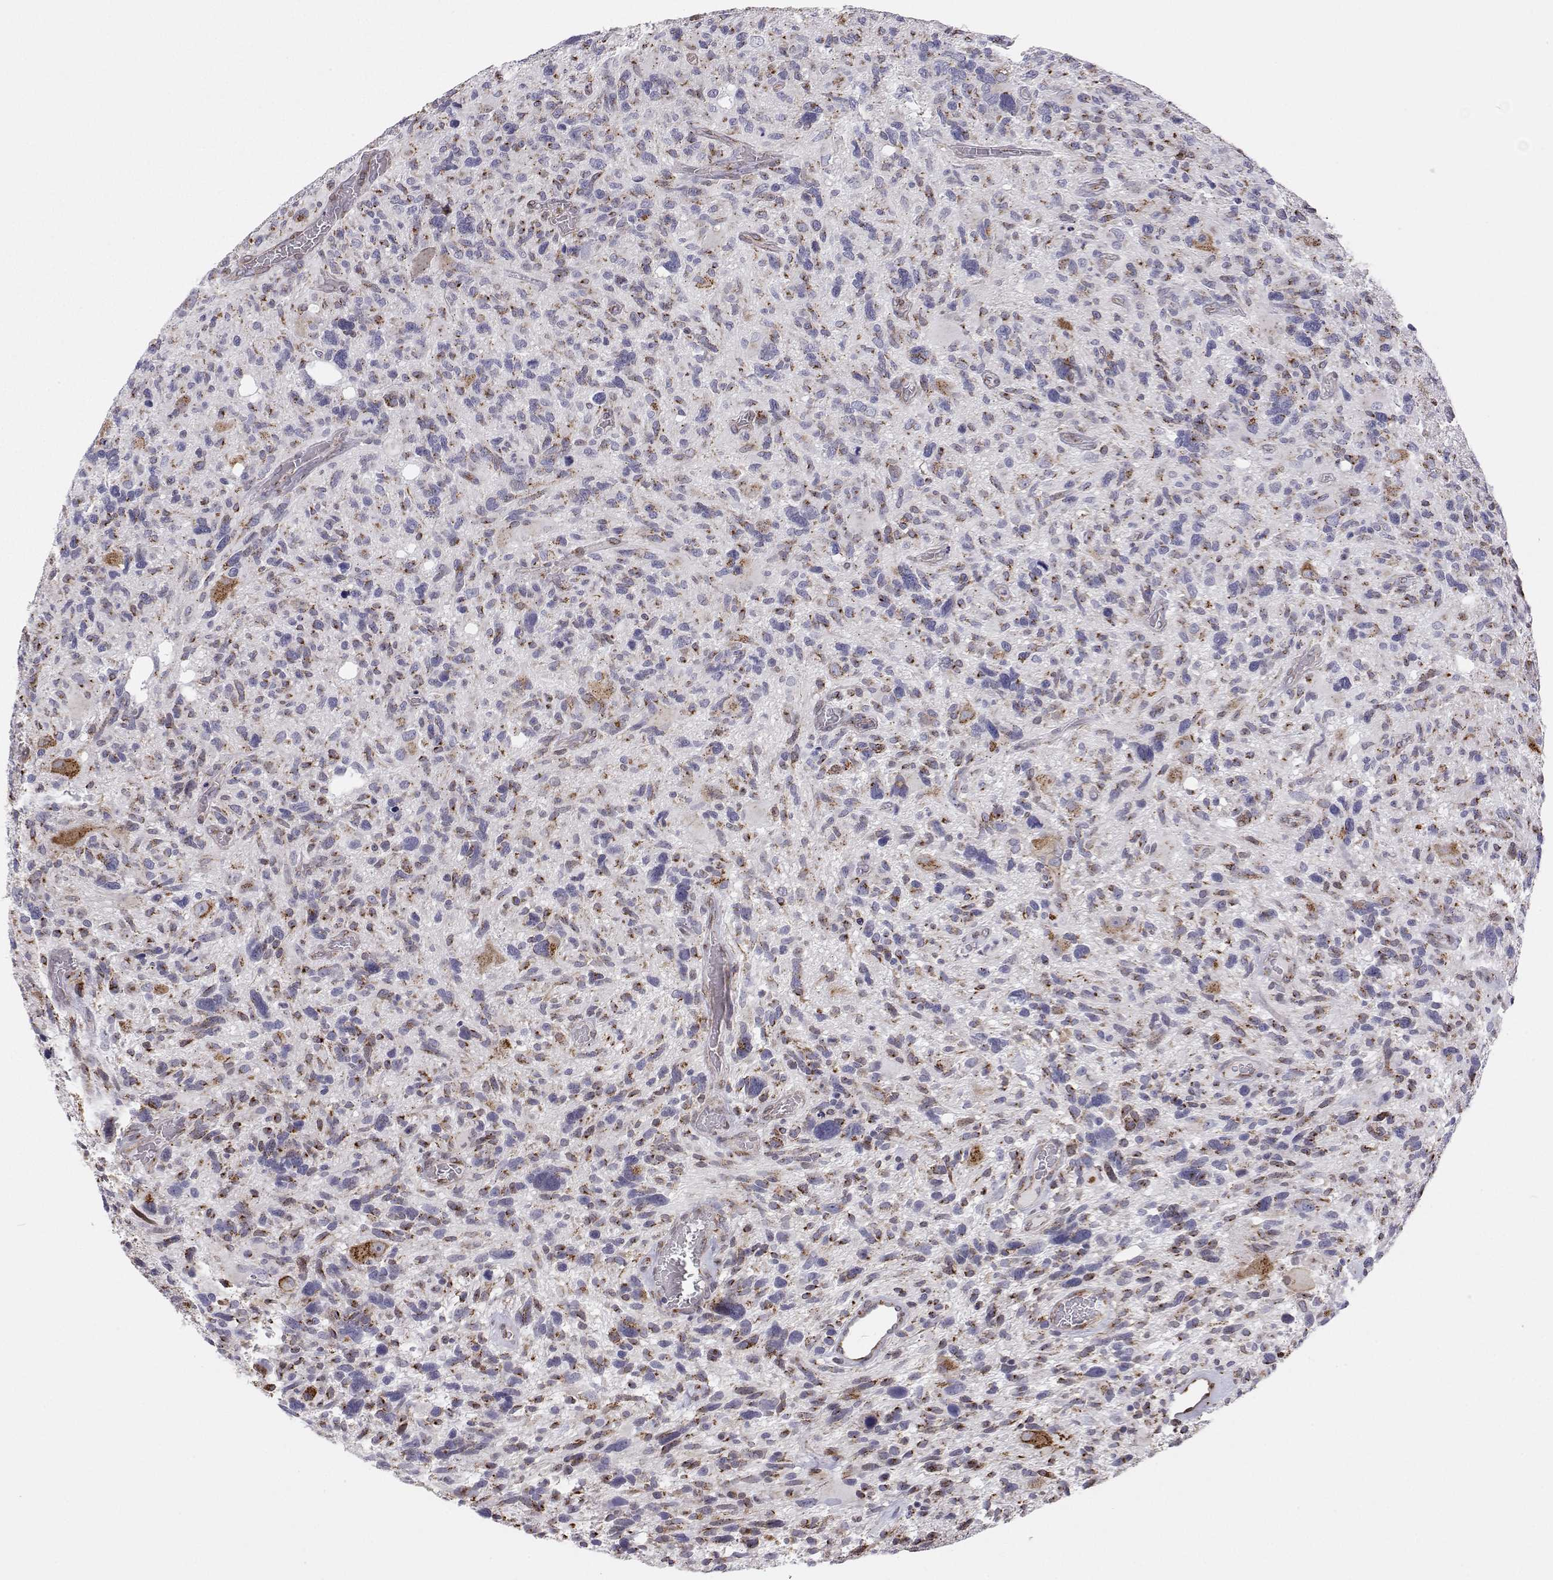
{"staining": {"intensity": "moderate", "quantity": "<25%", "location": "cytoplasmic/membranous"}, "tissue": "glioma", "cell_type": "Tumor cells", "image_type": "cancer", "snomed": [{"axis": "morphology", "description": "Glioma, malignant, High grade"}, {"axis": "topography", "description": "Brain"}], "caption": "Human glioma stained for a protein (brown) exhibits moderate cytoplasmic/membranous positive staining in about <25% of tumor cells.", "gene": "STARD13", "patient": {"sex": "male", "age": 49}}